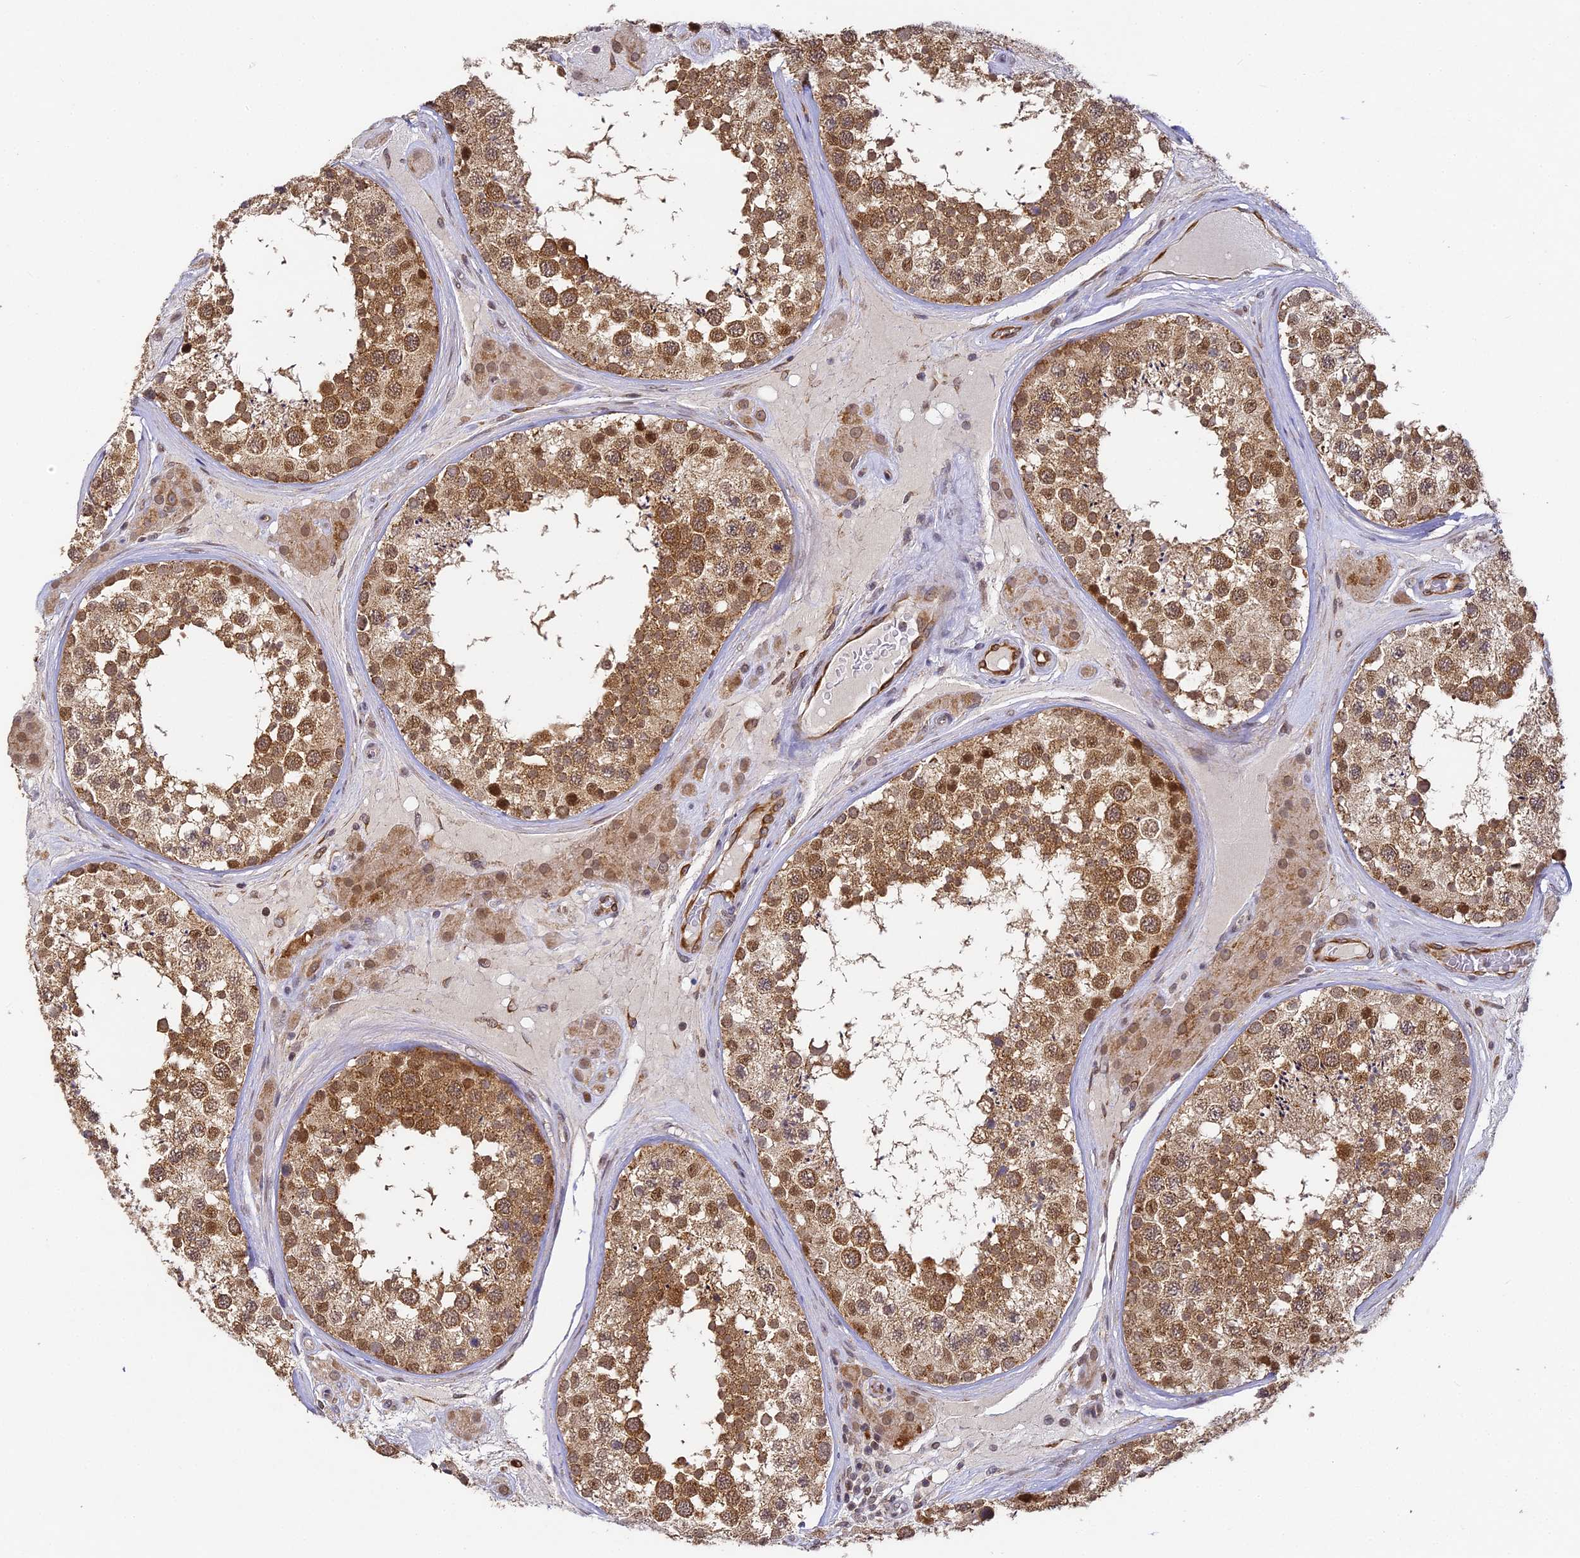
{"staining": {"intensity": "moderate", "quantity": ">75%", "location": "cytoplasmic/membranous,nuclear"}, "tissue": "testis", "cell_type": "Cells in seminiferous ducts", "image_type": "normal", "snomed": [{"axis": "morphology", "description": "Normal tissue, NOS"}, {"axis": "topography", "description": "Testis"}], "caption": "This image reveals immunohistochemistry staining of benign testis, with medium moderate cytoplasmic/membranous,nuclear staining in about >75% of cells in seminiferous ducts.", "gene": "DNAAF10", "patient": {"sex": "male", "age": 46}}